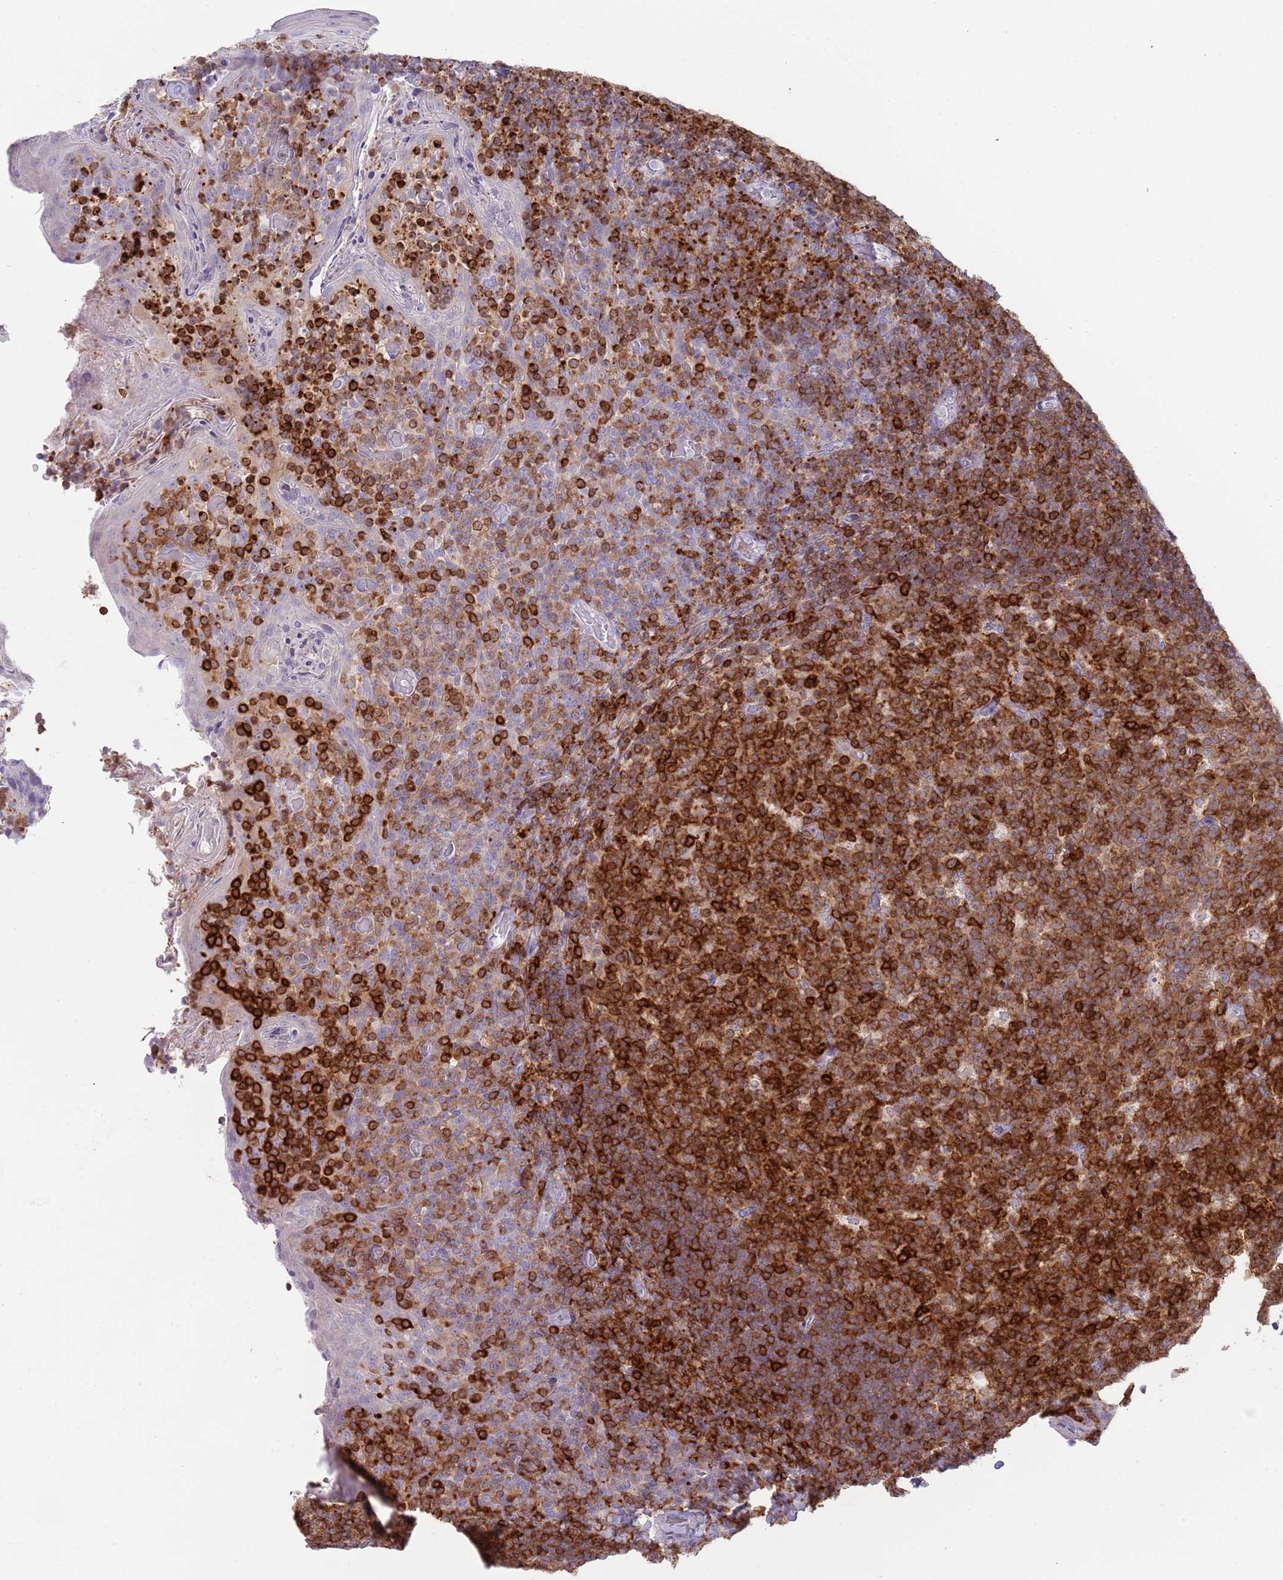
{"staining": {"intensity": "strong", "quantity": ">75%", "location": "cytoplasmic/membranous"}, "tissue": "tonsil", "cell_type": "Germinal center cells", "image_type": "normal", "snomed": [{"axis": "morphology", "description": "Normal tissue, NOS"}, {"axis": "topography", "description": "Tonsil"}], "caption": "Immunohistochemical staining of normal human tonsil demonstrates high levels of strong cytoplasmic/membranous positivity in about >75% of germinal center cells.", "gene": "LPXN", "patient": {"sex": "female", "age": 10}}